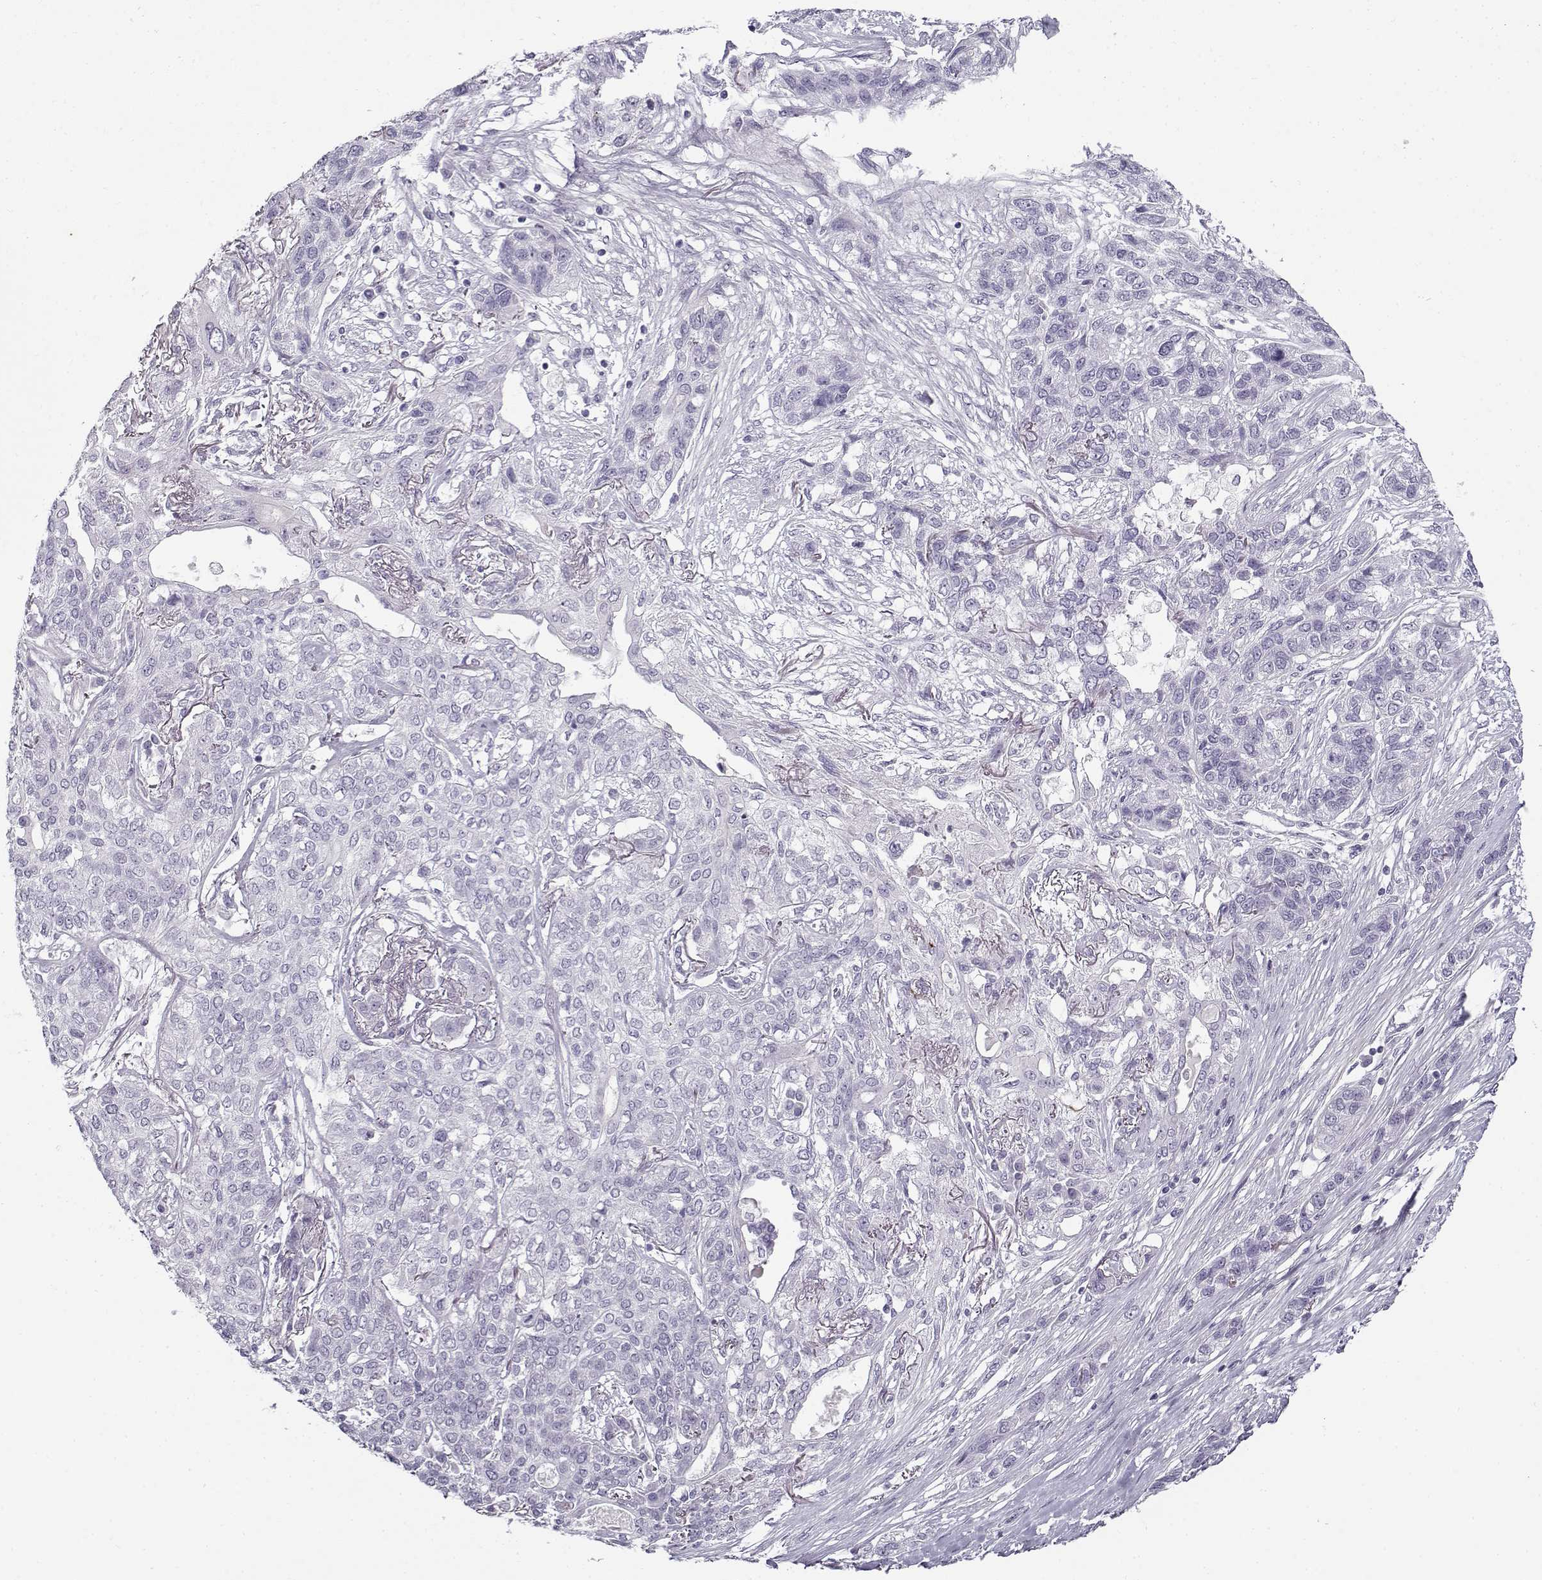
{"staining": {"intensity": "negative", "quantity": "none", "location": "none"}, "tissue": "lung cancer", "cell_type": "Tumor cells", "image_type": "cancer", "snomed": [{"axis": "morphology", "description": "Squamous cell carcinoma, NOS"}, {"axis": "topography", "description": "Lung"}], "caption": "The micrograph exhibits no significant positivity in tumor cells of lung cancer (squamous cell carcinoma).", "gene": "GTSF1L", "patient": {"sex": "female", "age": 70}}